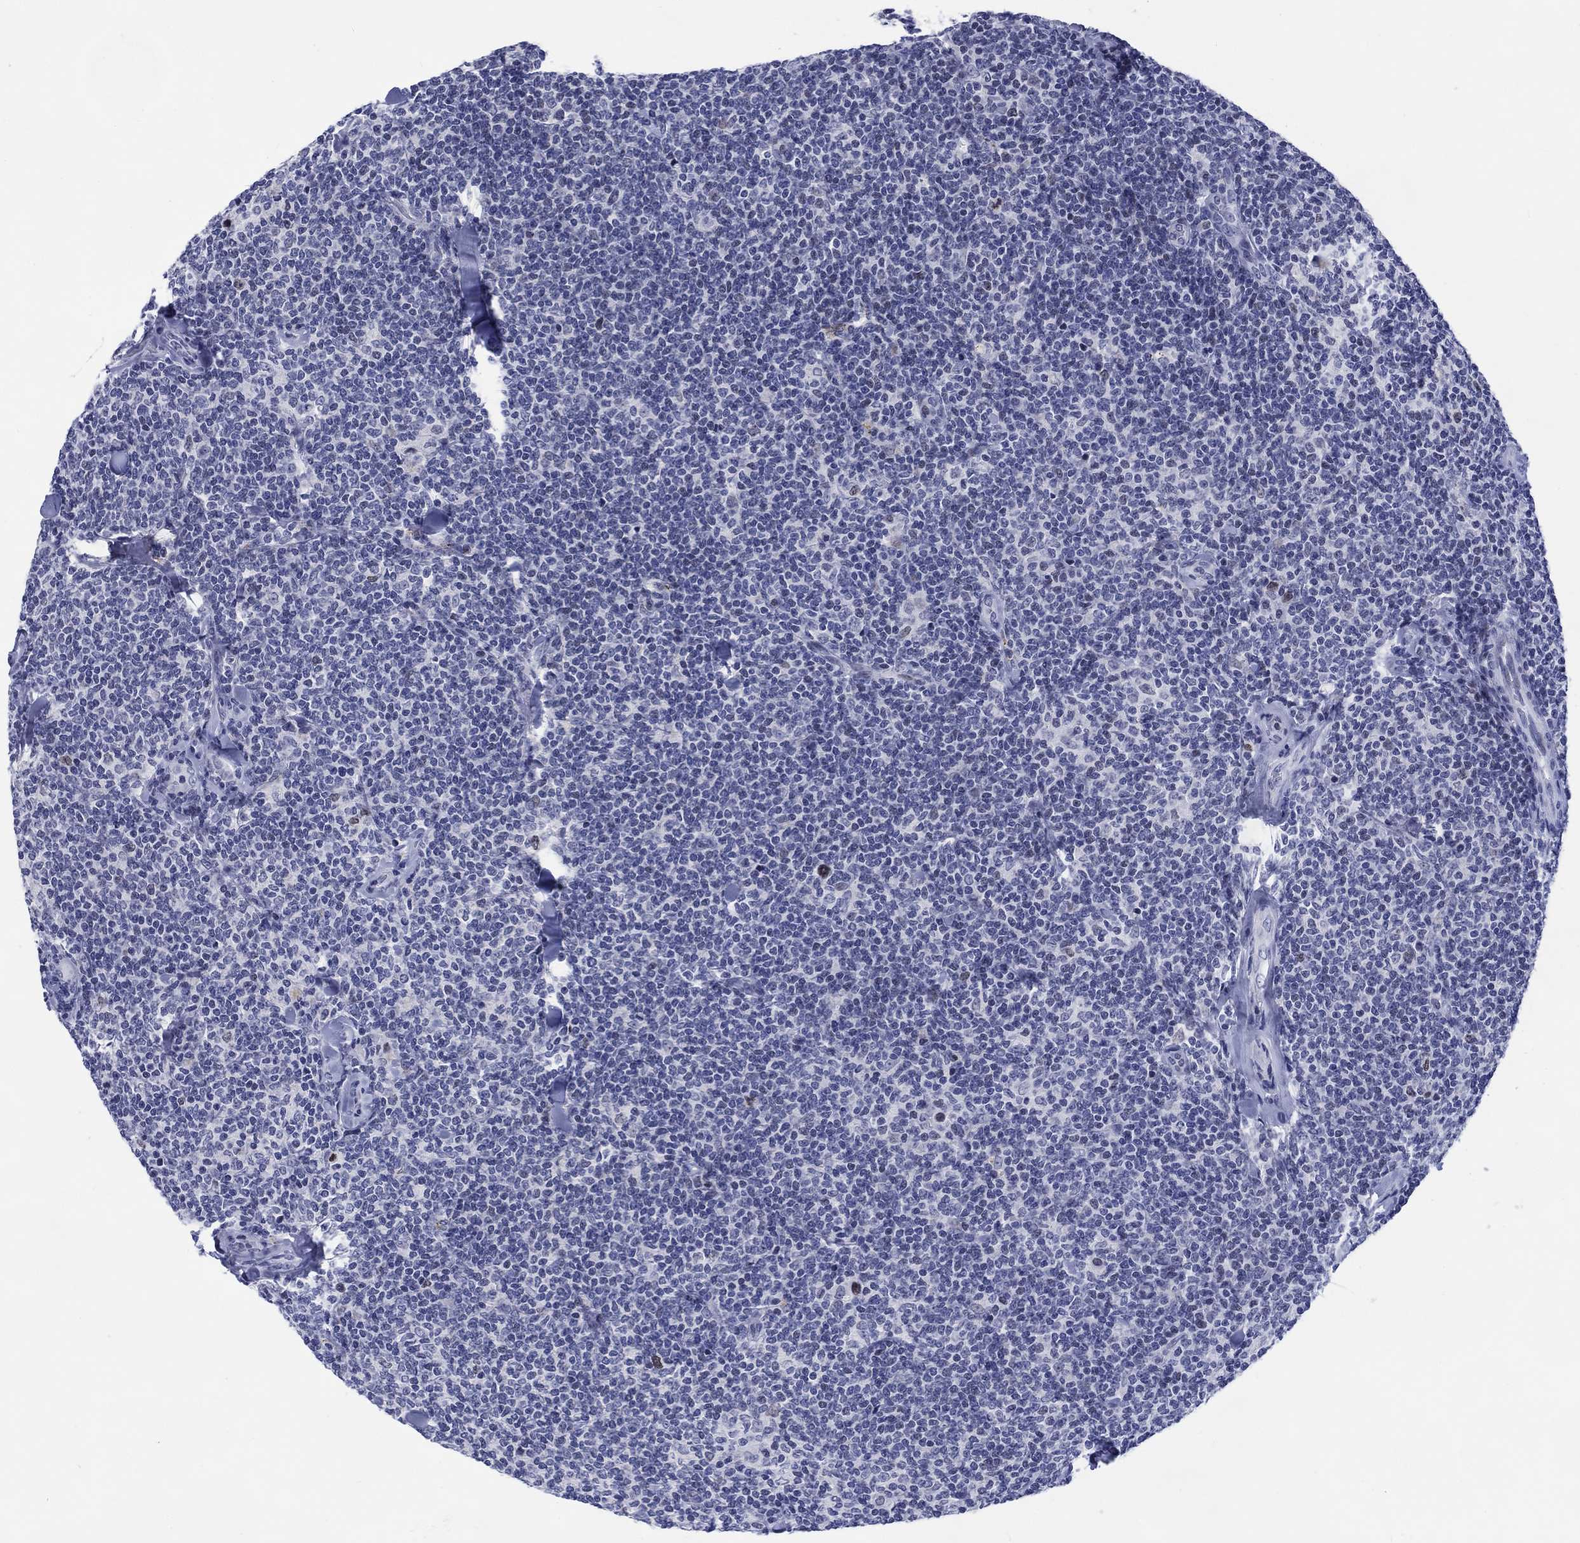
{"staining": {"intensity": "negative", "quantity": "none", "location": "none"}, "tissue": "lymphoma", "cell_type": "Tumor cells", "image_type": "cancer", "snomed": [{"axis": "morphology", "description": "Malignant lymphoma, non-Hodgkin's type, Low grade"}, {"axis": "topography", "description": "Lymph node"}], "caption": "DAB (3,3'-diaminobenzidine) immunohistochemical staining of human low-grade malignant lymphoma, non-Hodgkin's type exhibits no significant positivity in tumor cells. (DAB immunohistochemistry visualized using brightfield microscopy, high magnification).", "gene": "CDCA2", "patient": {"sex": "female", "age": 56}}